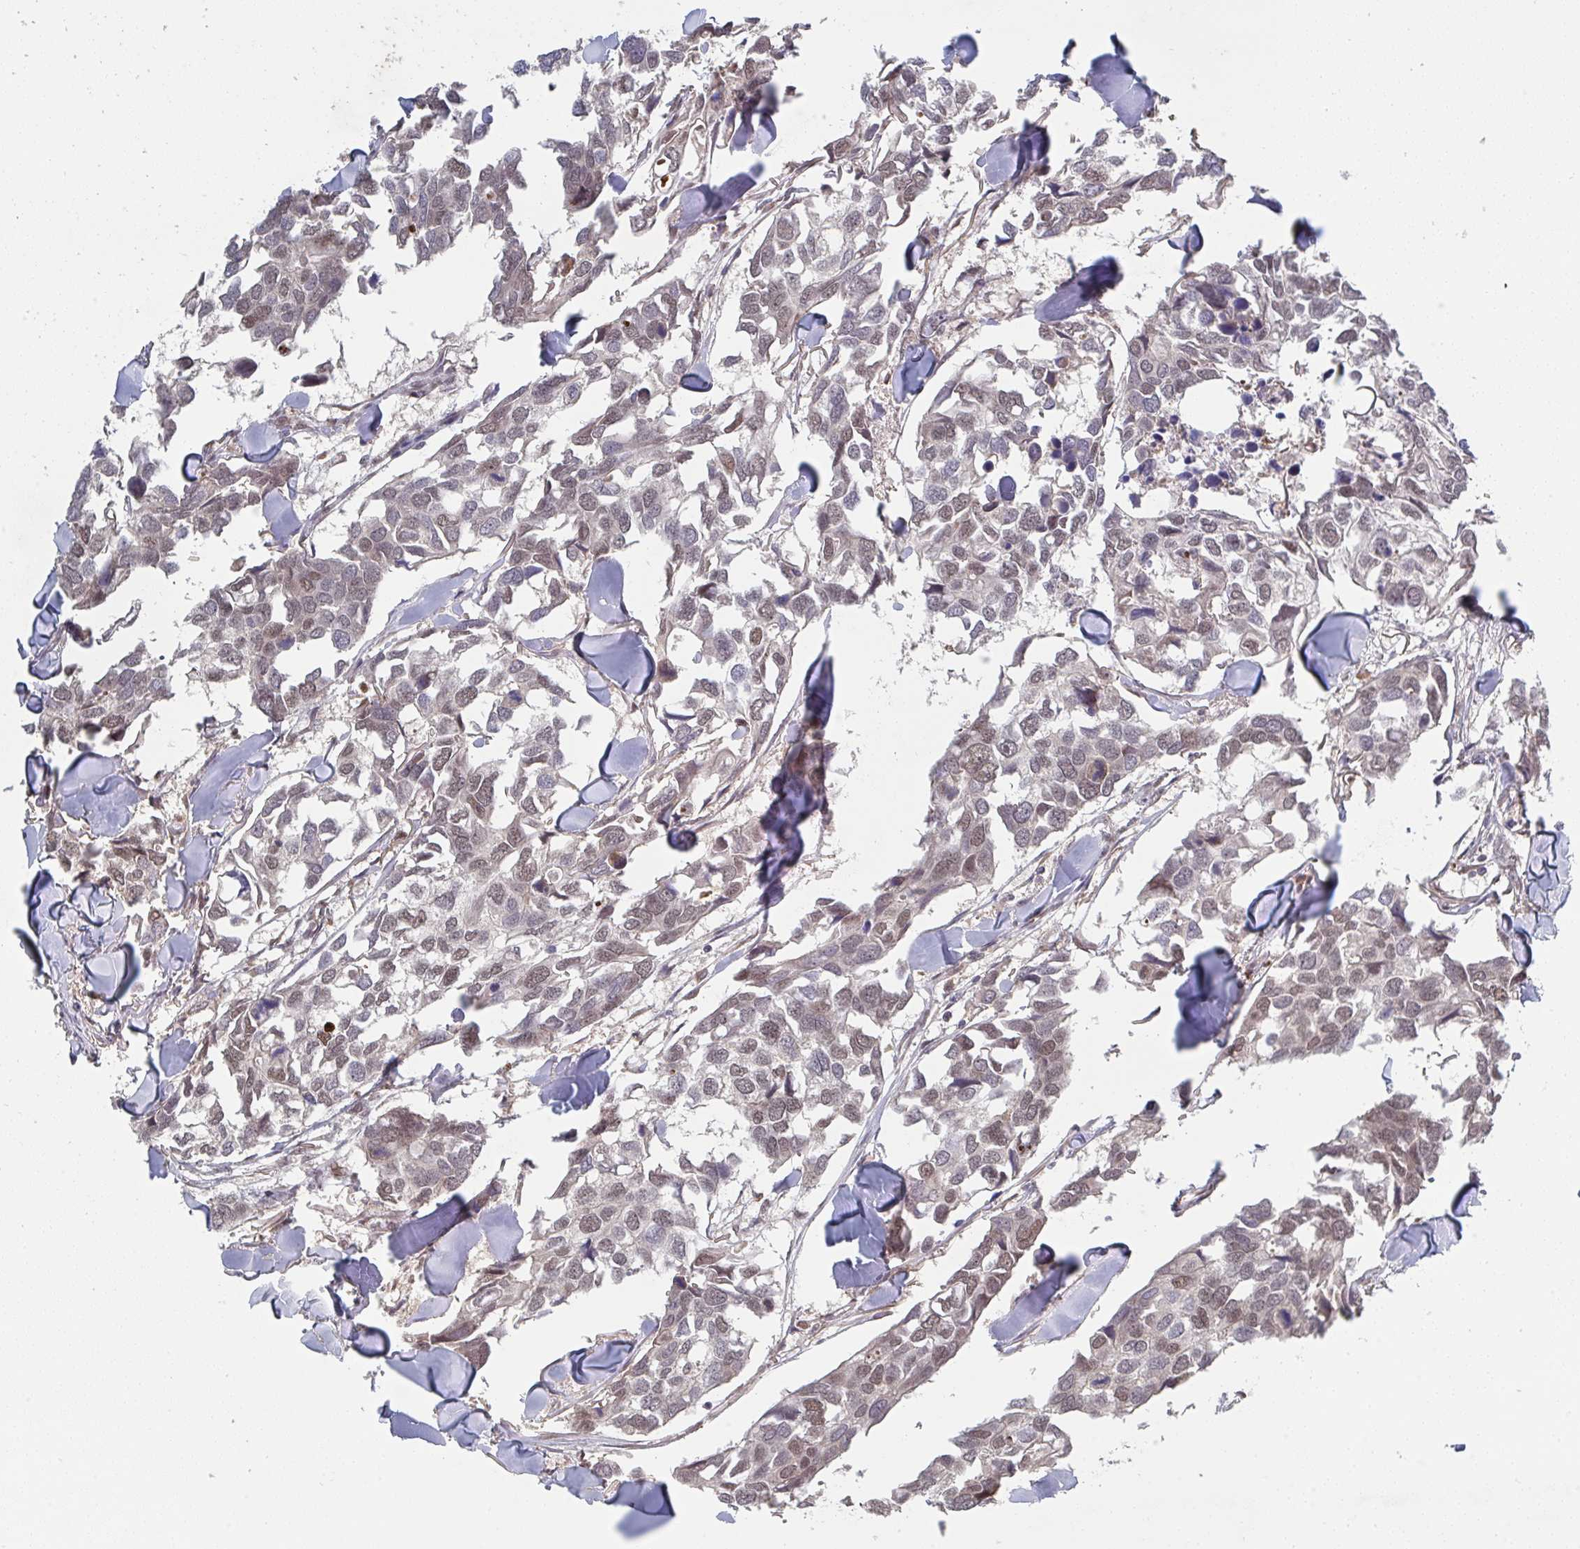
{"staining": {"intensity": "weak", "quantity": ">75%", "location": "nuclear"}, "tissue": "breast cancer", "cell_type": "Tumor cells", "image_type": "cancer", "snomed": [{"axis": "morphology", "description": "Duct carcinoma"}, {"axis": "topography", "description": "Breast"}], "caption": "A photomicrograph of human intraductal carcinoma (breast) stained for a protein shows weak nuclear brown staining in tumor cells.", "gene": "JMJD1C", "patient": {"sex": "female", "age": 83}}